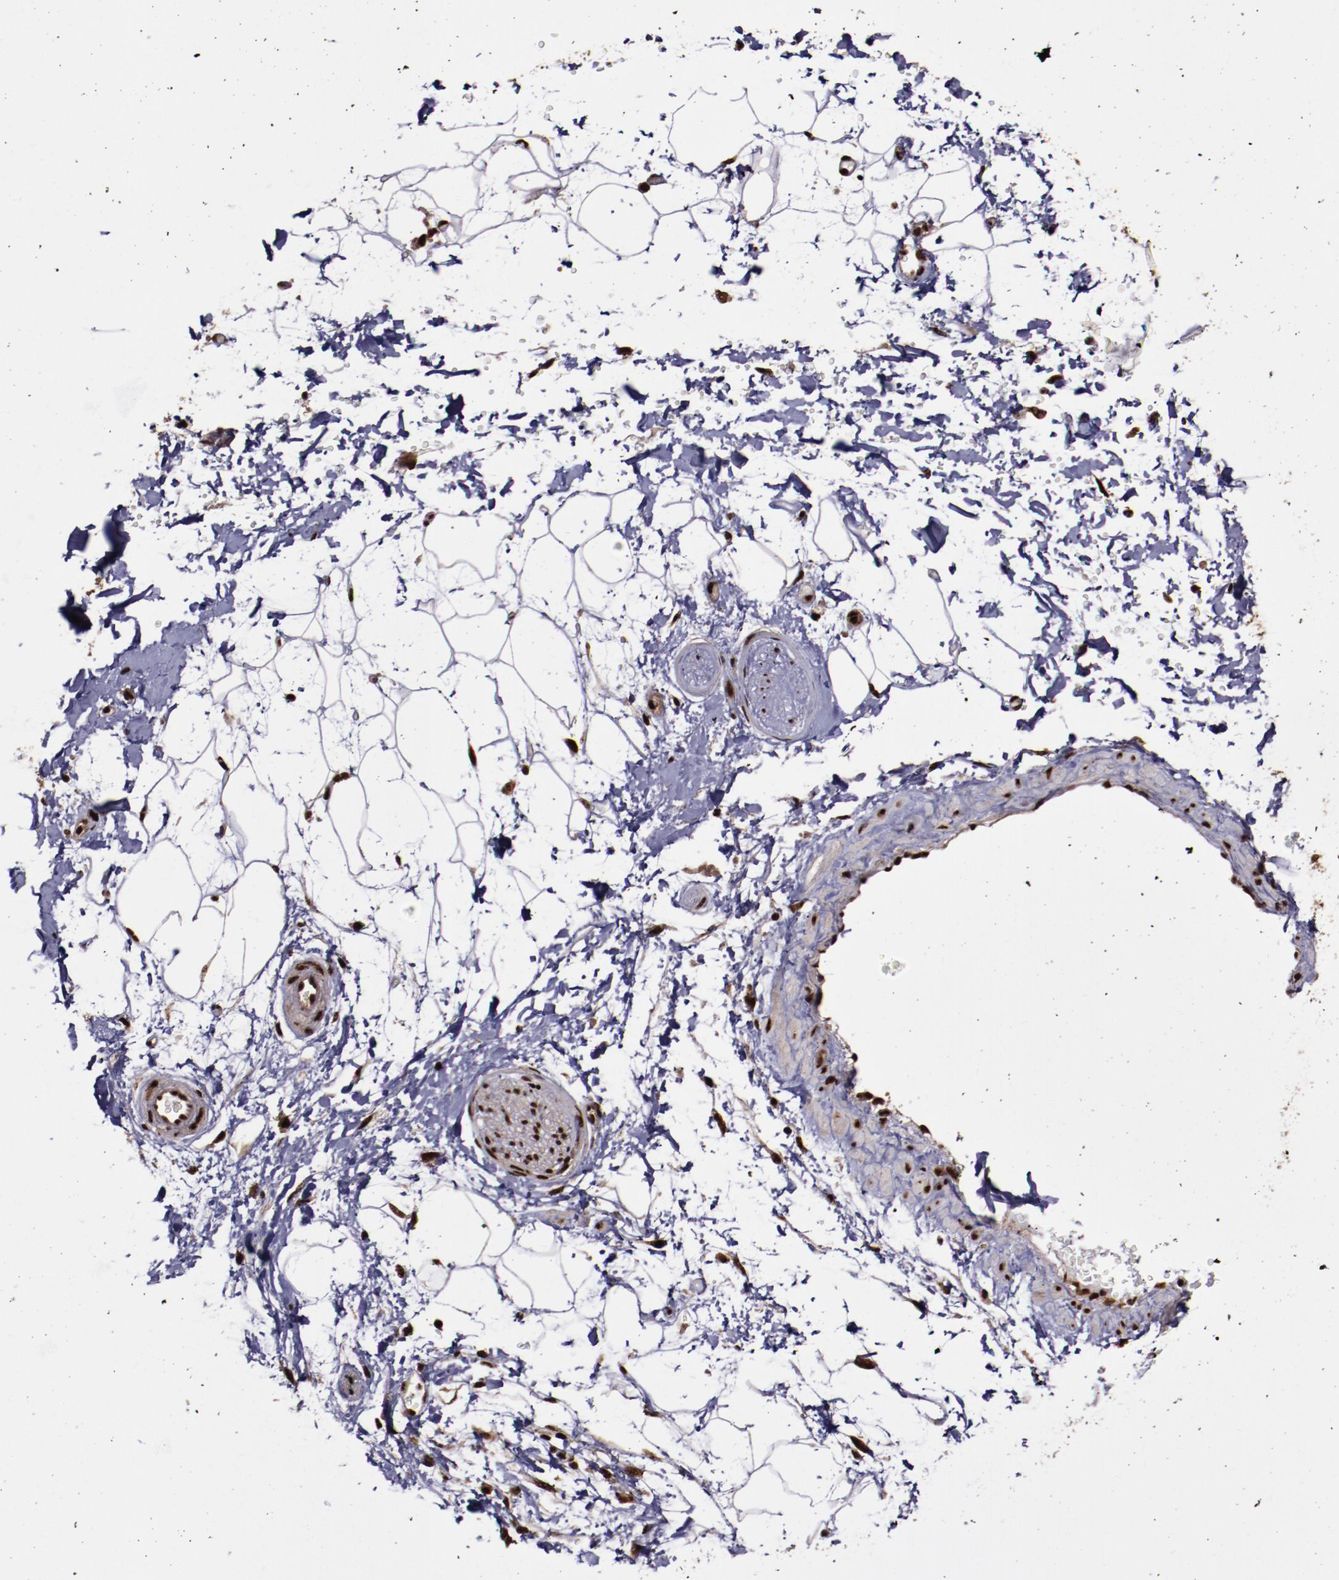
{"staining": {"intensity": "strong", "quantity": ">75%", "location": "nuclear"}, "tissue": "adipose tissue", "cell_type": "Adipocytes", "image_type": "normal", "snomed": [{"axis": "morphology", "description": "Normal tissue, NOS"}, {"axis": "topography", "description": "Soft tissue"}], "caption": "Adipose tissue stained with immunohistochemistry reveals strong nuclear expression in approximately >75% of adipocytes. Nuclei are stained in blue.", "gene": "SNW1", "patient": {"sex": "male", "age": 72}}